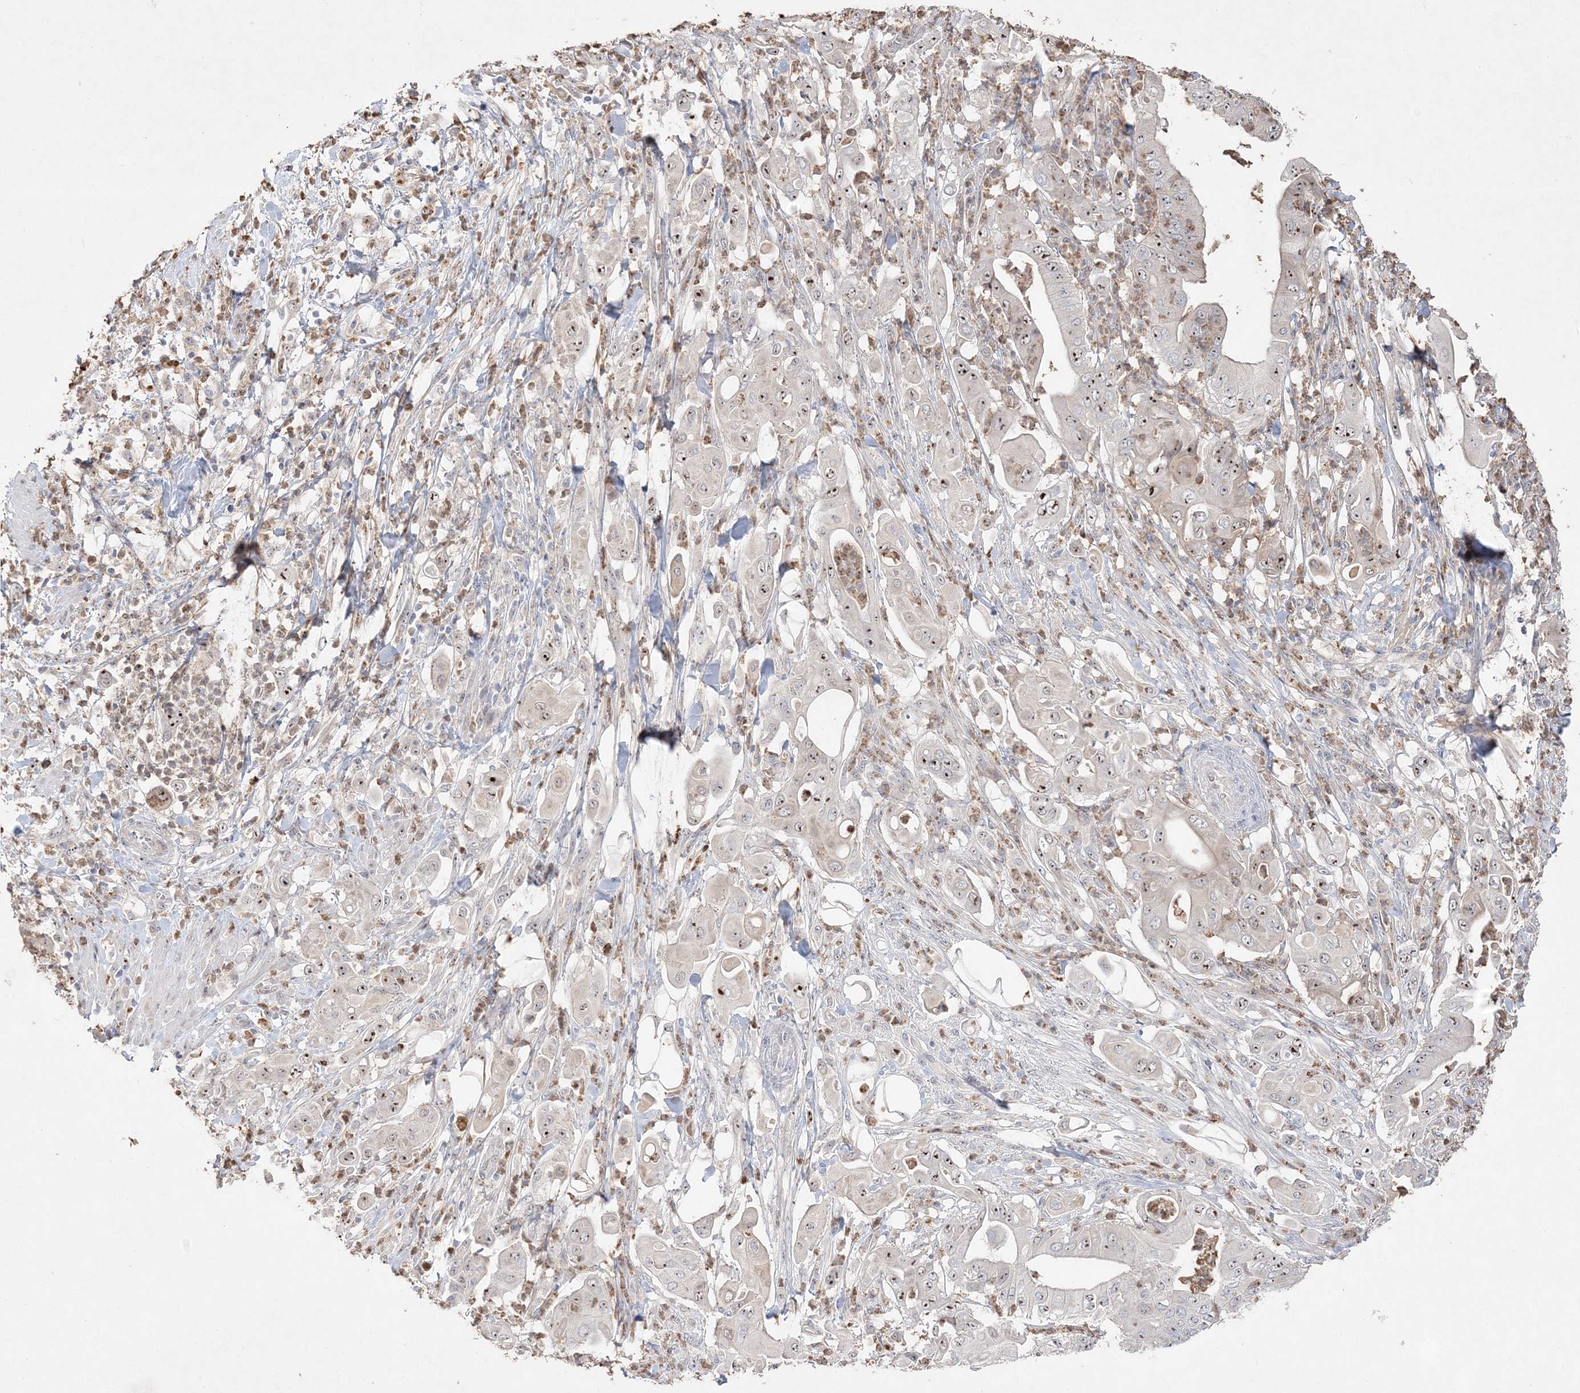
{"staining": {"intensity": "moderate", "quantity": "<25%", "location": "nuclear"}, "tissue": "pancreatic cancer", "cell_type": "Tumor cells", "image_type": "cancer", "snomed": [{"axis": "morphology", "description": "Adenocarcinoma, NOS"}, {"axis": "topography", "description": "Pancreas"}], "caption": "Immunohistochemistry histopathology image of pancreatic adenocarcinoma stained for a protein (brown), which demonstrates low levels of moderate nuclear expression in approximately <25% of tumor cells.", "gene": "NOP16", "patient": {"sex": "female", "age": 77}}